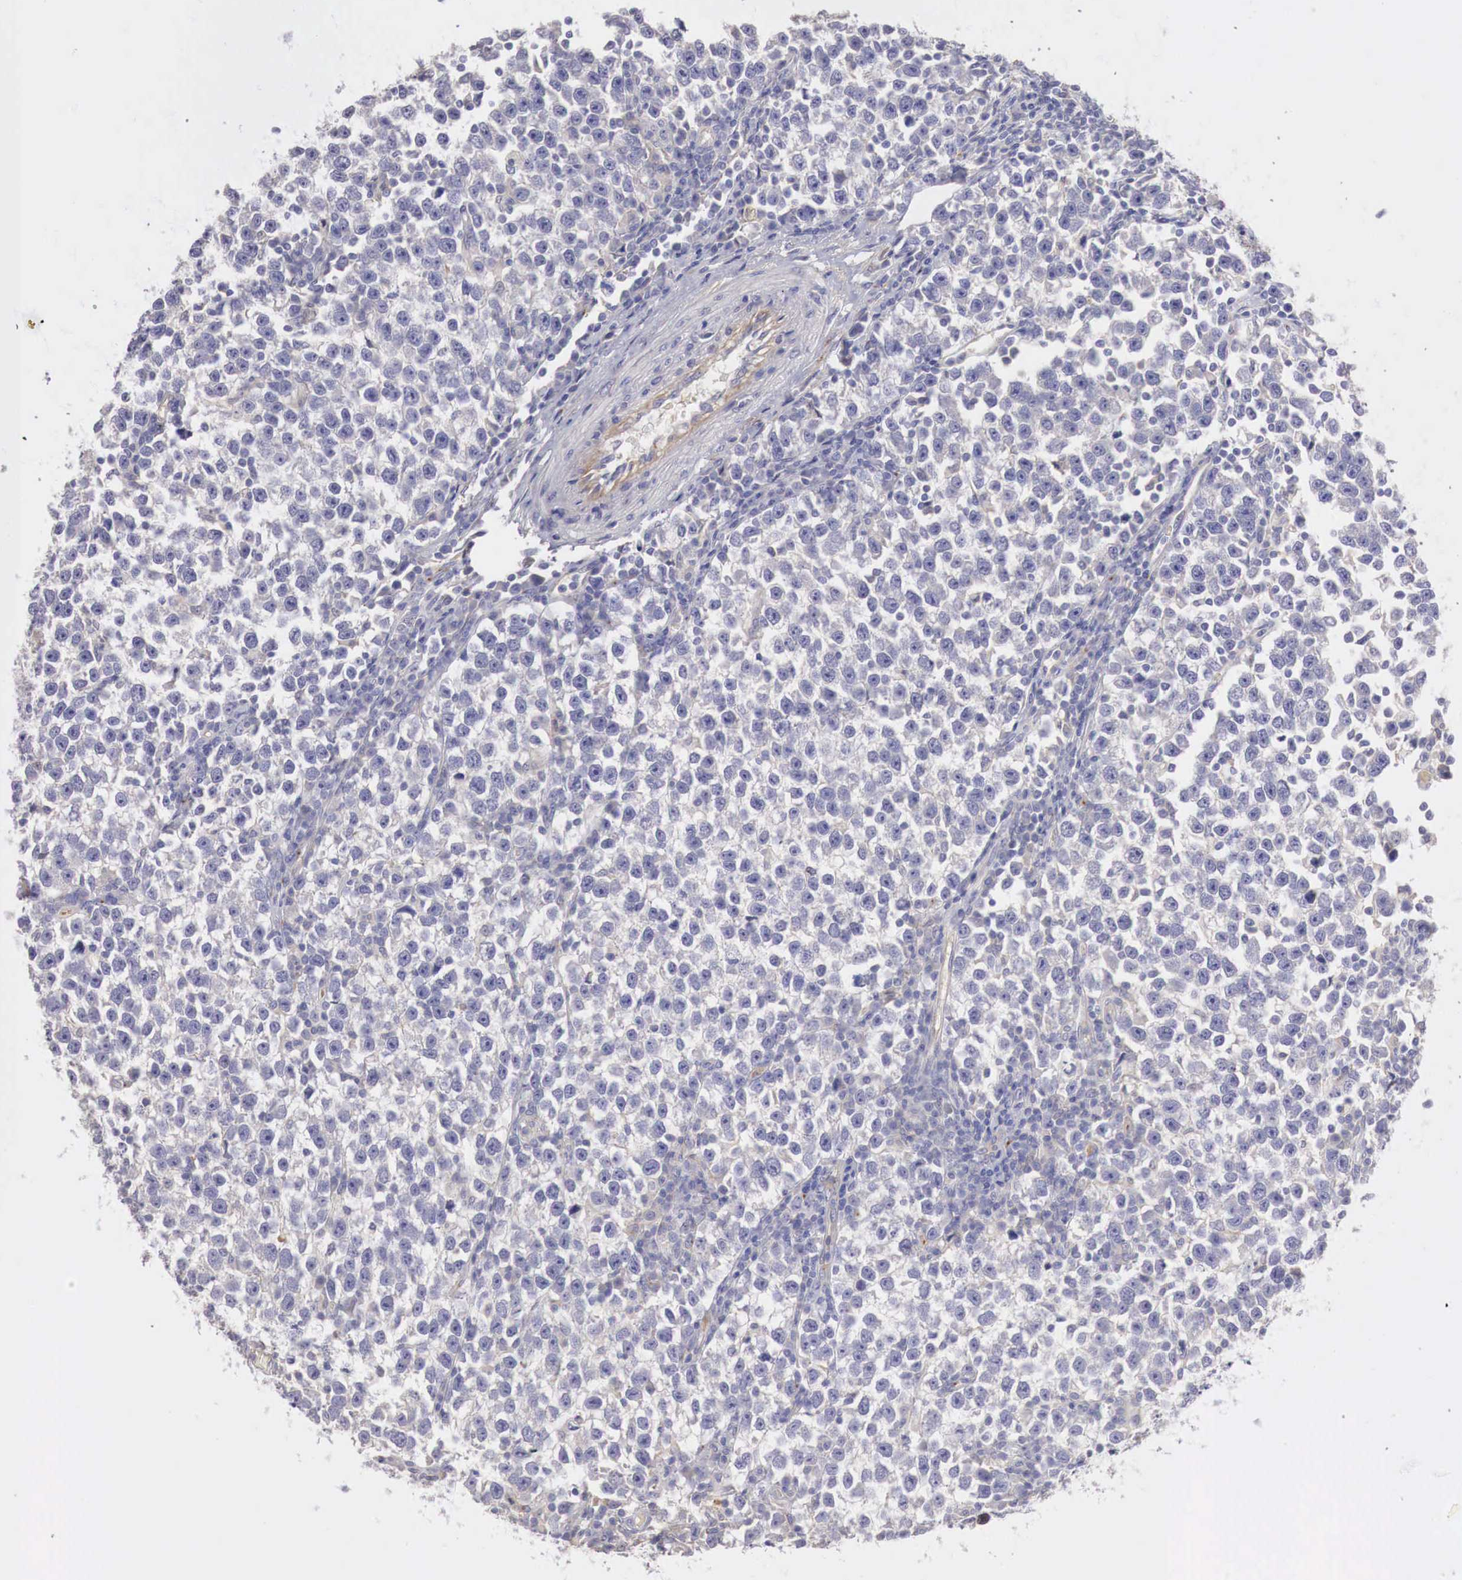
{"staining": {"intensity": "negative", "quantity": "none", "location": "none"}, "tissue": "testis cancer", "cell_type": "Tumor cells", "image_type": "cancer", "snomed": [{"axis": "morphology", "description": "Seminoma, NOS"}, {"axis": "topography", "description": "Testis"}], "caption": "This is a micrograph of immunohistochemistry (IHC) staining of testis cancer, which shows no positivity in tumor cells.", "gene": "KLHDC7B", "patient": {"sex": "male", "age": 43}}